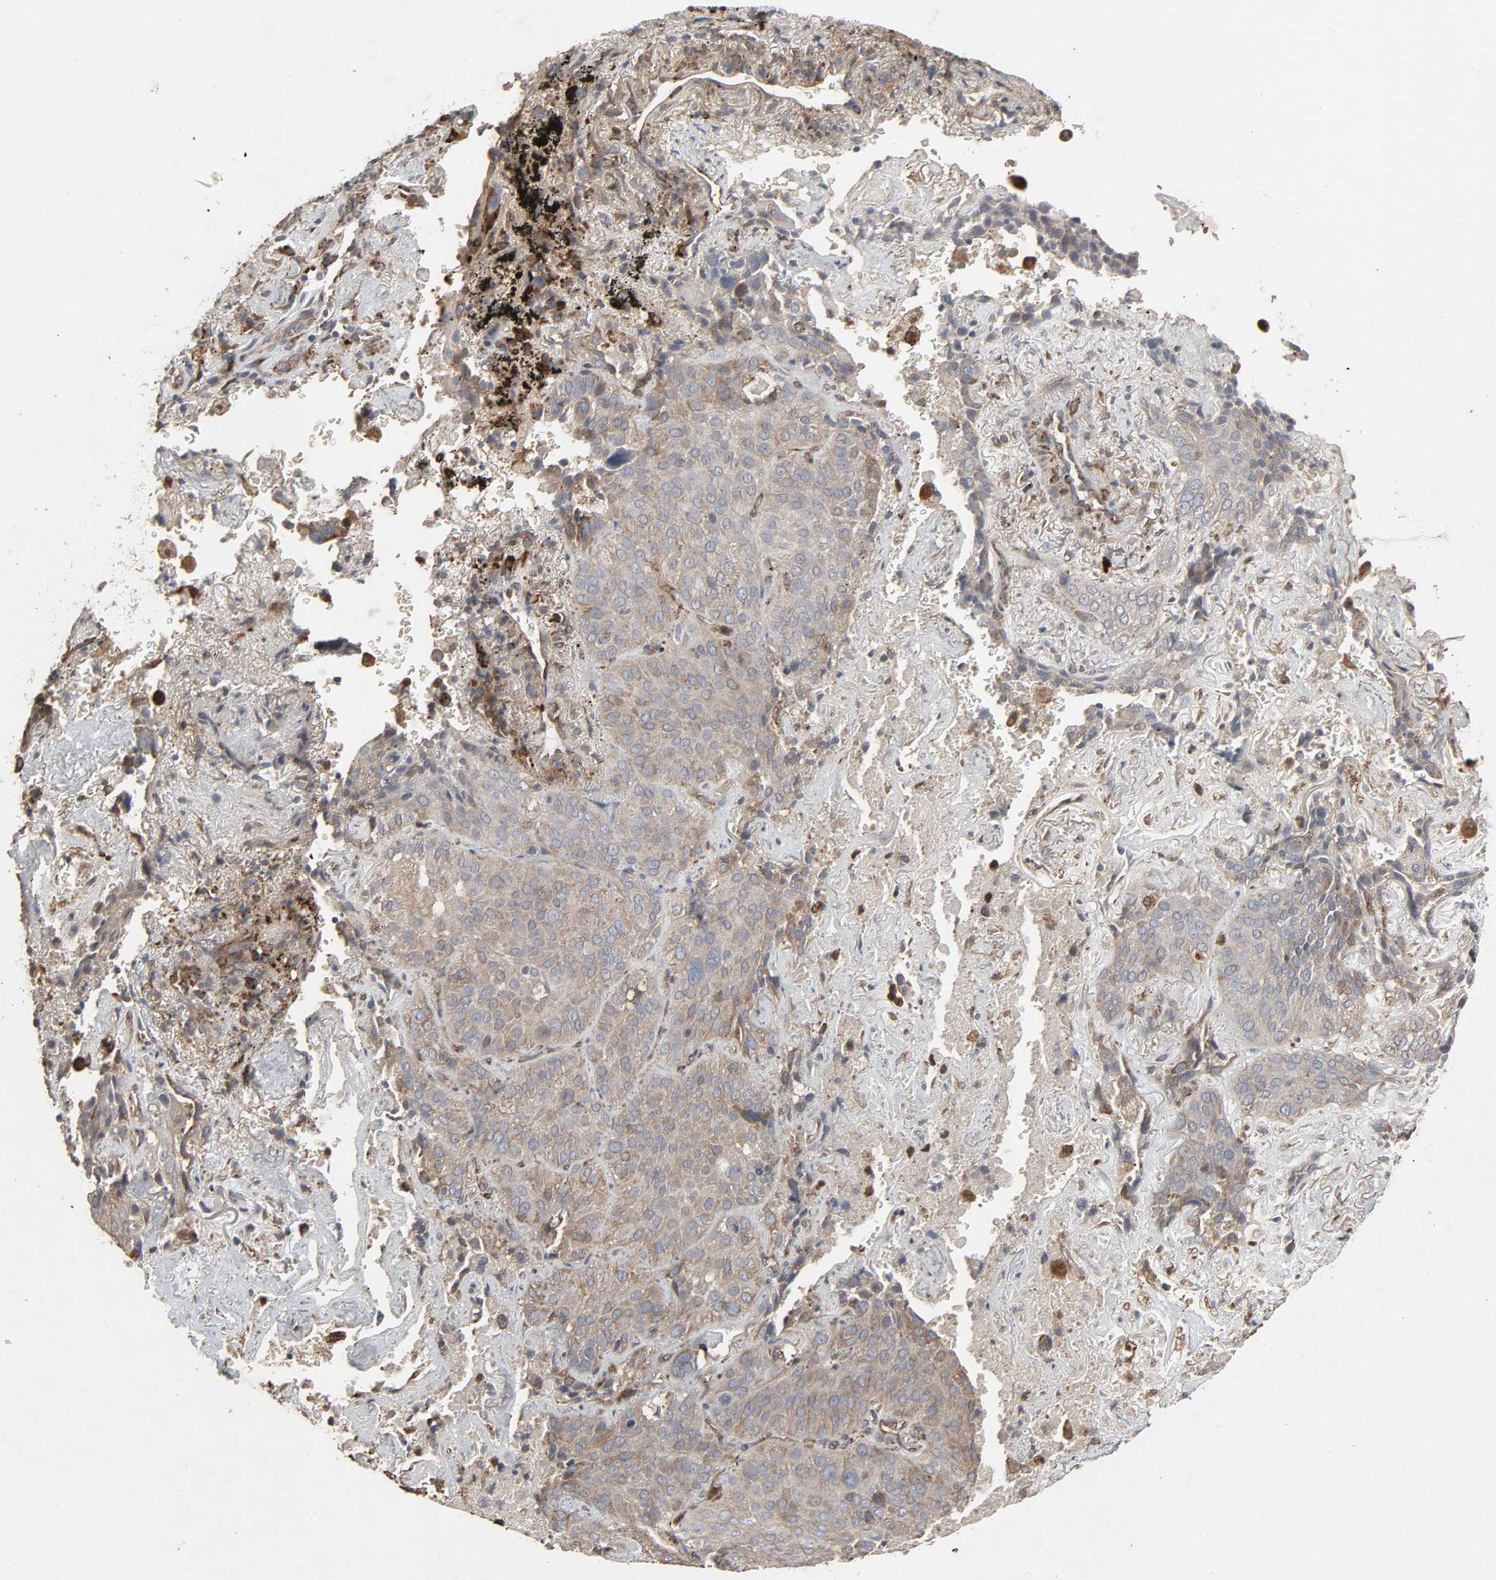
{"staining": {"intensity": "weak", "quantity": ">75%", "location": "cytoplasmic/membranous"}, "tissue": "lung cancer", "cell_type": "Tumor cells", "image_type": "cancer", "snomed": [{"axis": "morphology", "description": "Squamous cell carcinoma, NOS"}, {"axis": "topography", "description": "Lung"}], "caption": "Immunohistochemical staining of squamous cell carcinoma (lung) shows weak cytoplasmic/membranous protein staining in about >75% of tumor cells.", "gene": "ADCY4", "patient": {"sex": "male", "age": 54}}